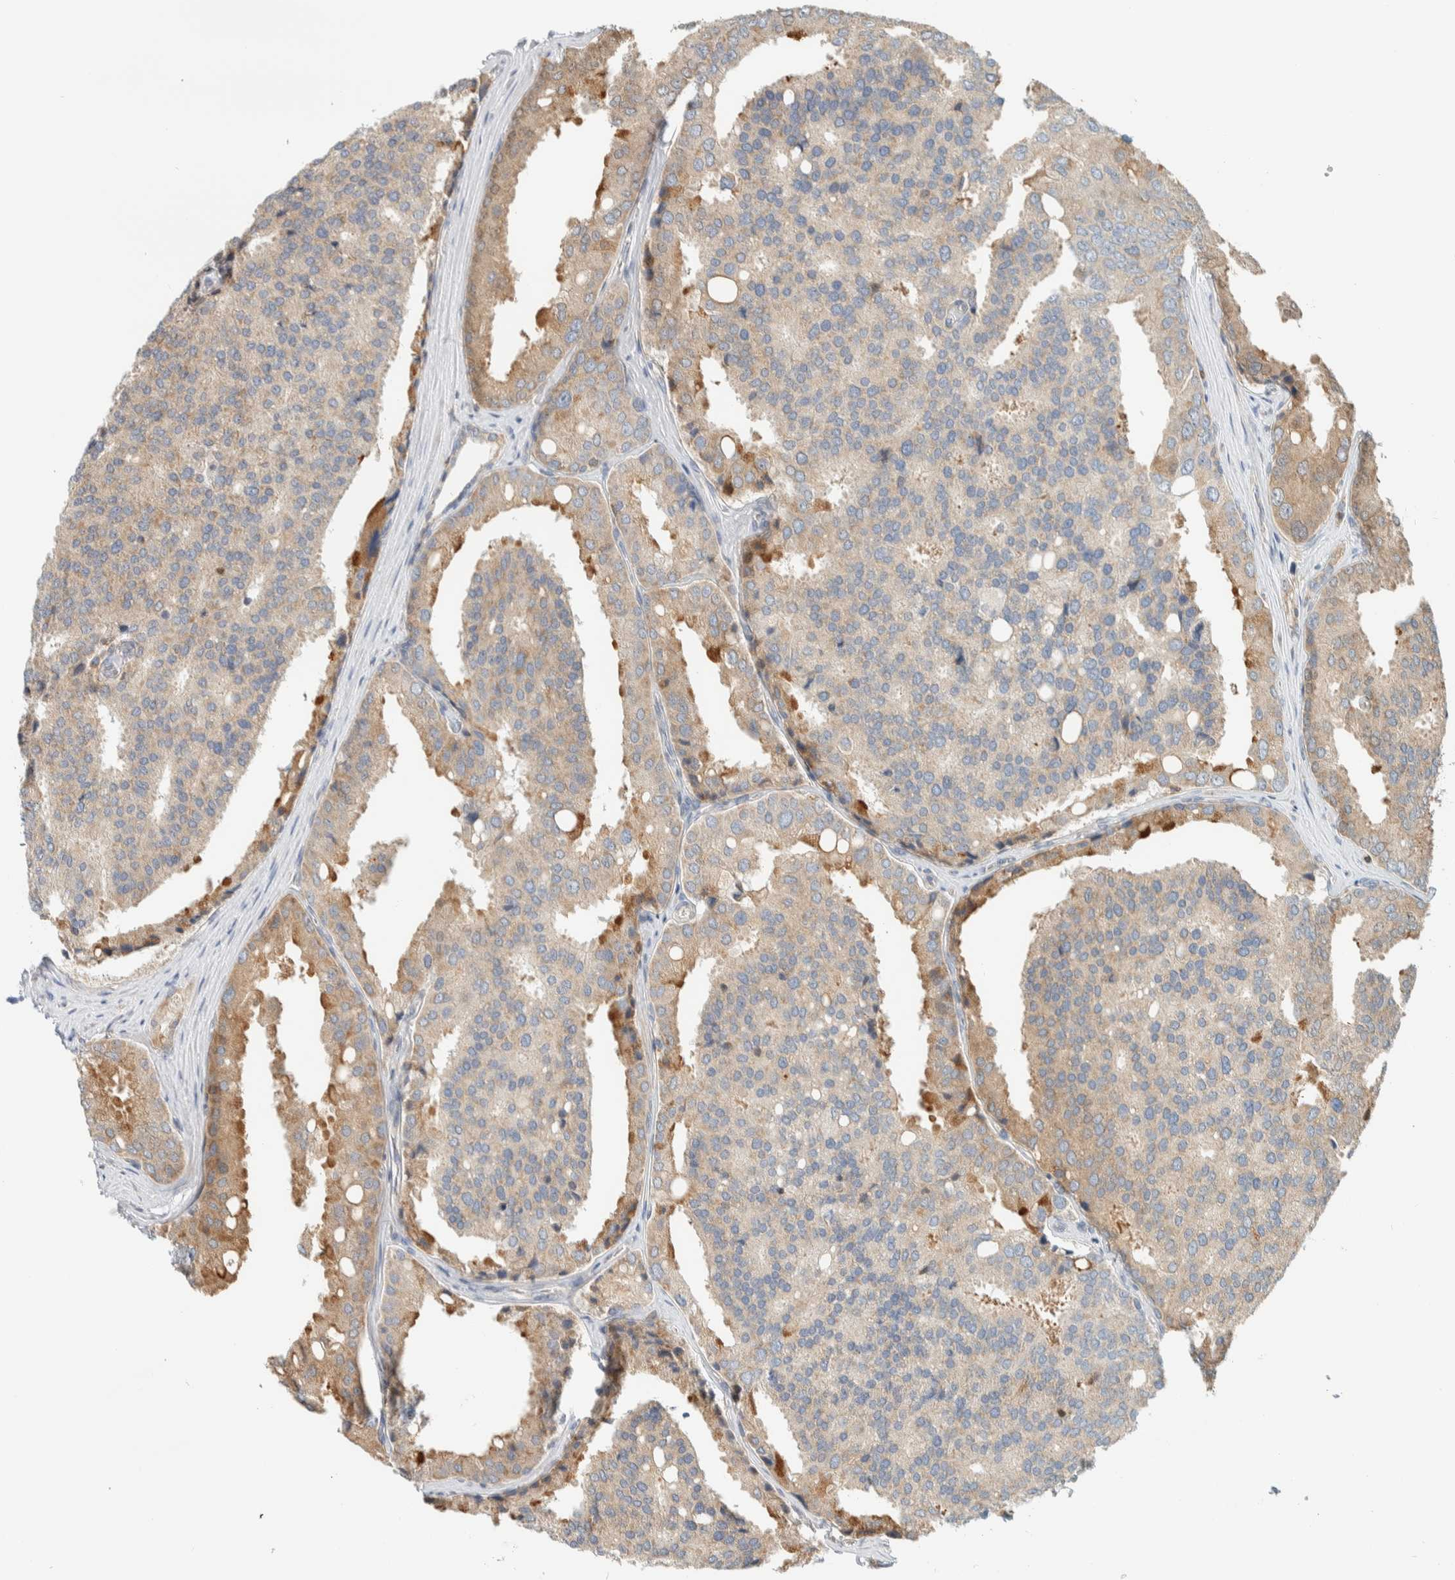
{"staining": {"intensity": "moderate", "quantity": "<25%", "location": "cytoplasmic/membranous"}, "tissue": "prostate cancer", "cell_type": "Tumor cells", "image_type": "cancer", "snomed": [{"axis": "morphology", "description": "Adenocarcinoma, High grade"}, {"axis": "topography", "description": "Prostate"}], "caption": "A brown stain shows moderate cytoplasmic/membranous staining of a protein in human prostate cancer (adenocarcinoma (high-grade)) tumor cells.", "gene": "CCDC57", "patient": {"sex": "male", "age": 50}}